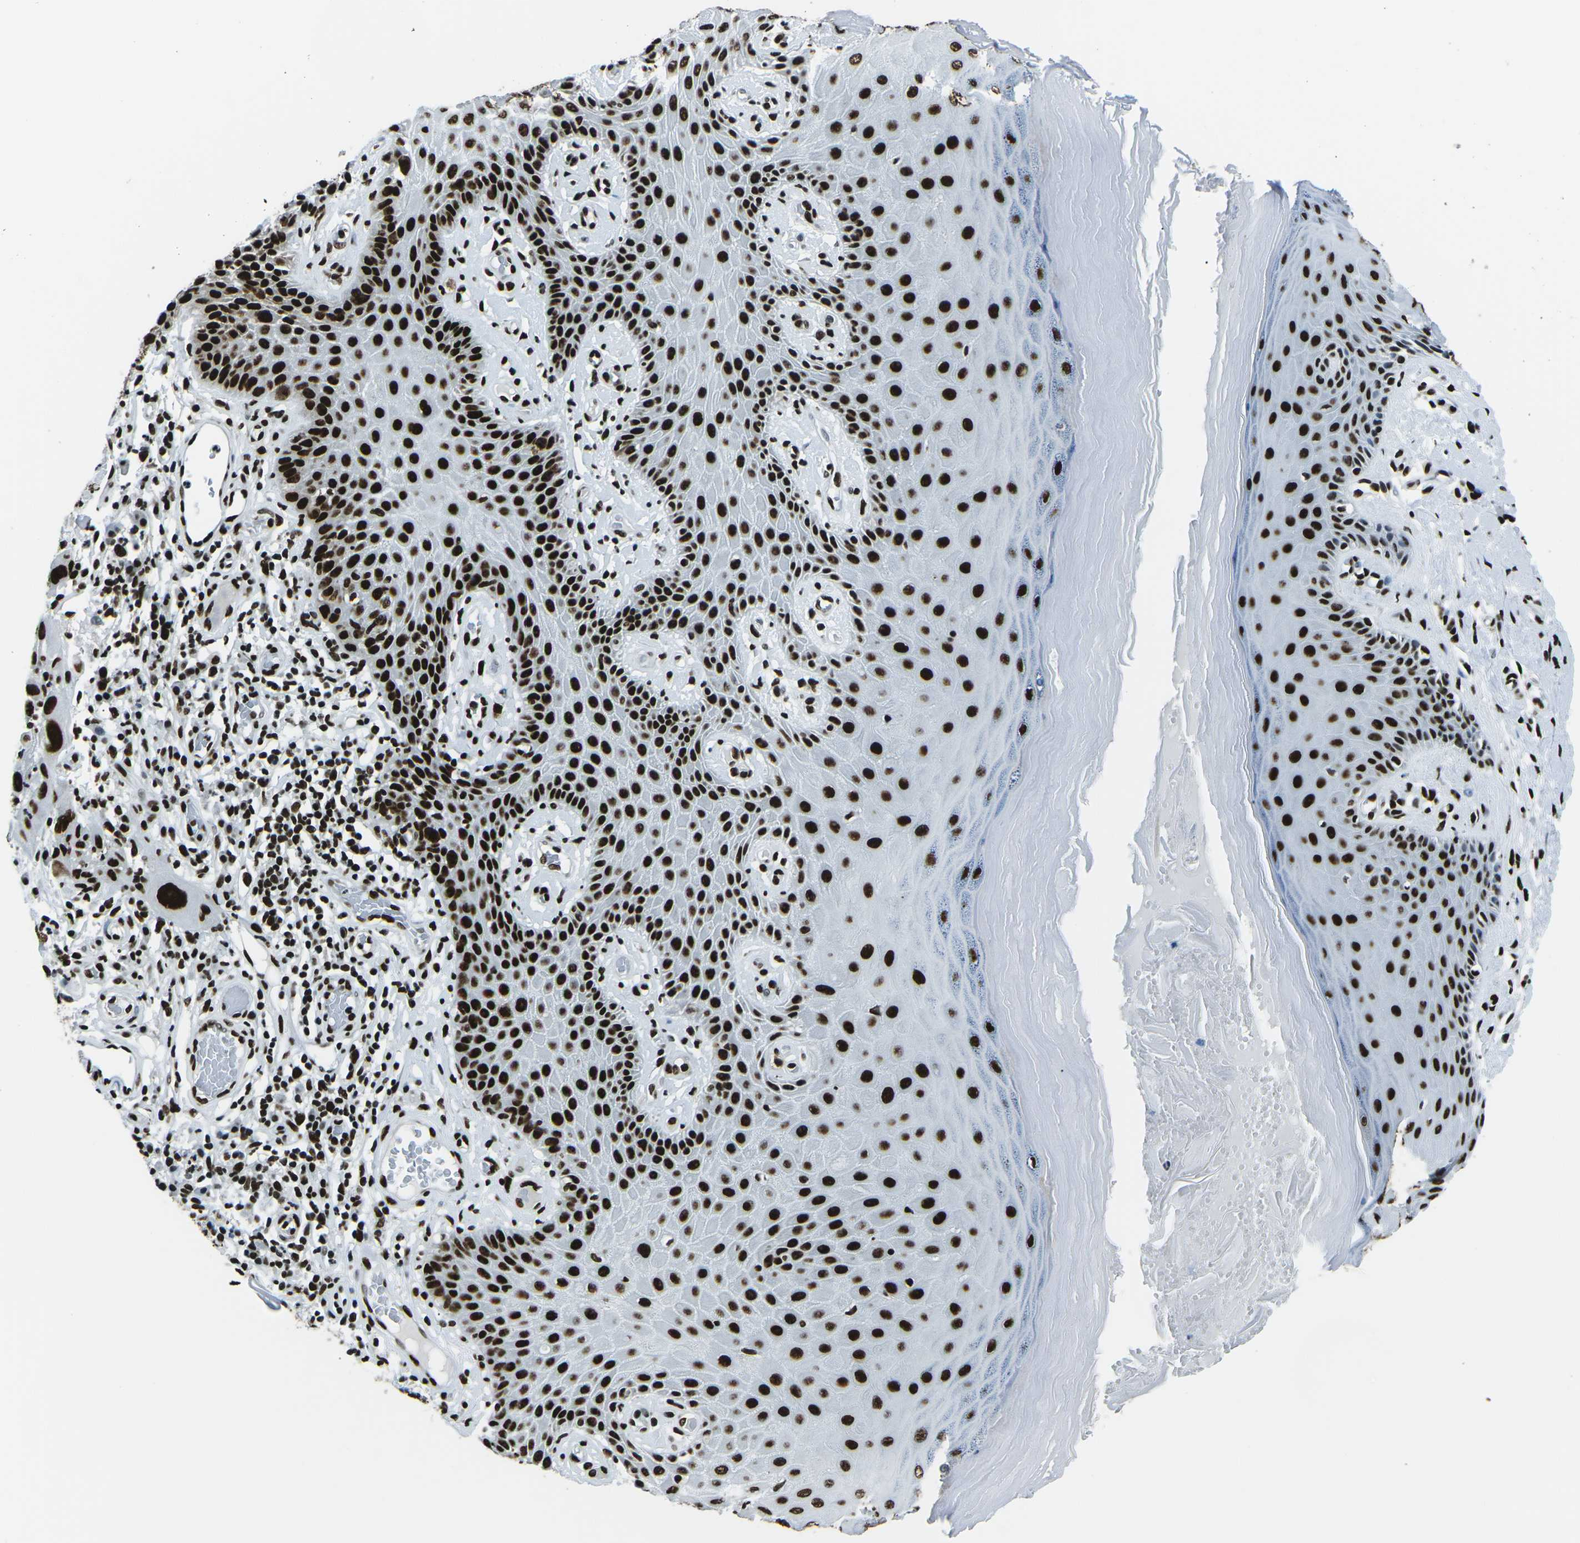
{"staining": {"intensity": "strong", "quantity": ">75%", "location": "nuclear"}, "tissue": "skin", "cell_type": "Epidermal cells", "image_type": "normal", "snomed": [{"axis": "morphology", "description": "Normal tissue, NOS"}, {"axis": "topography", "description": "Vulva"}], "caption": "Strong nuclear protein positivity is identified in about >75% of epidermal cells in skin.", "gene": "HNRNPL", "patient": {"sex": "female", "age": 73}}